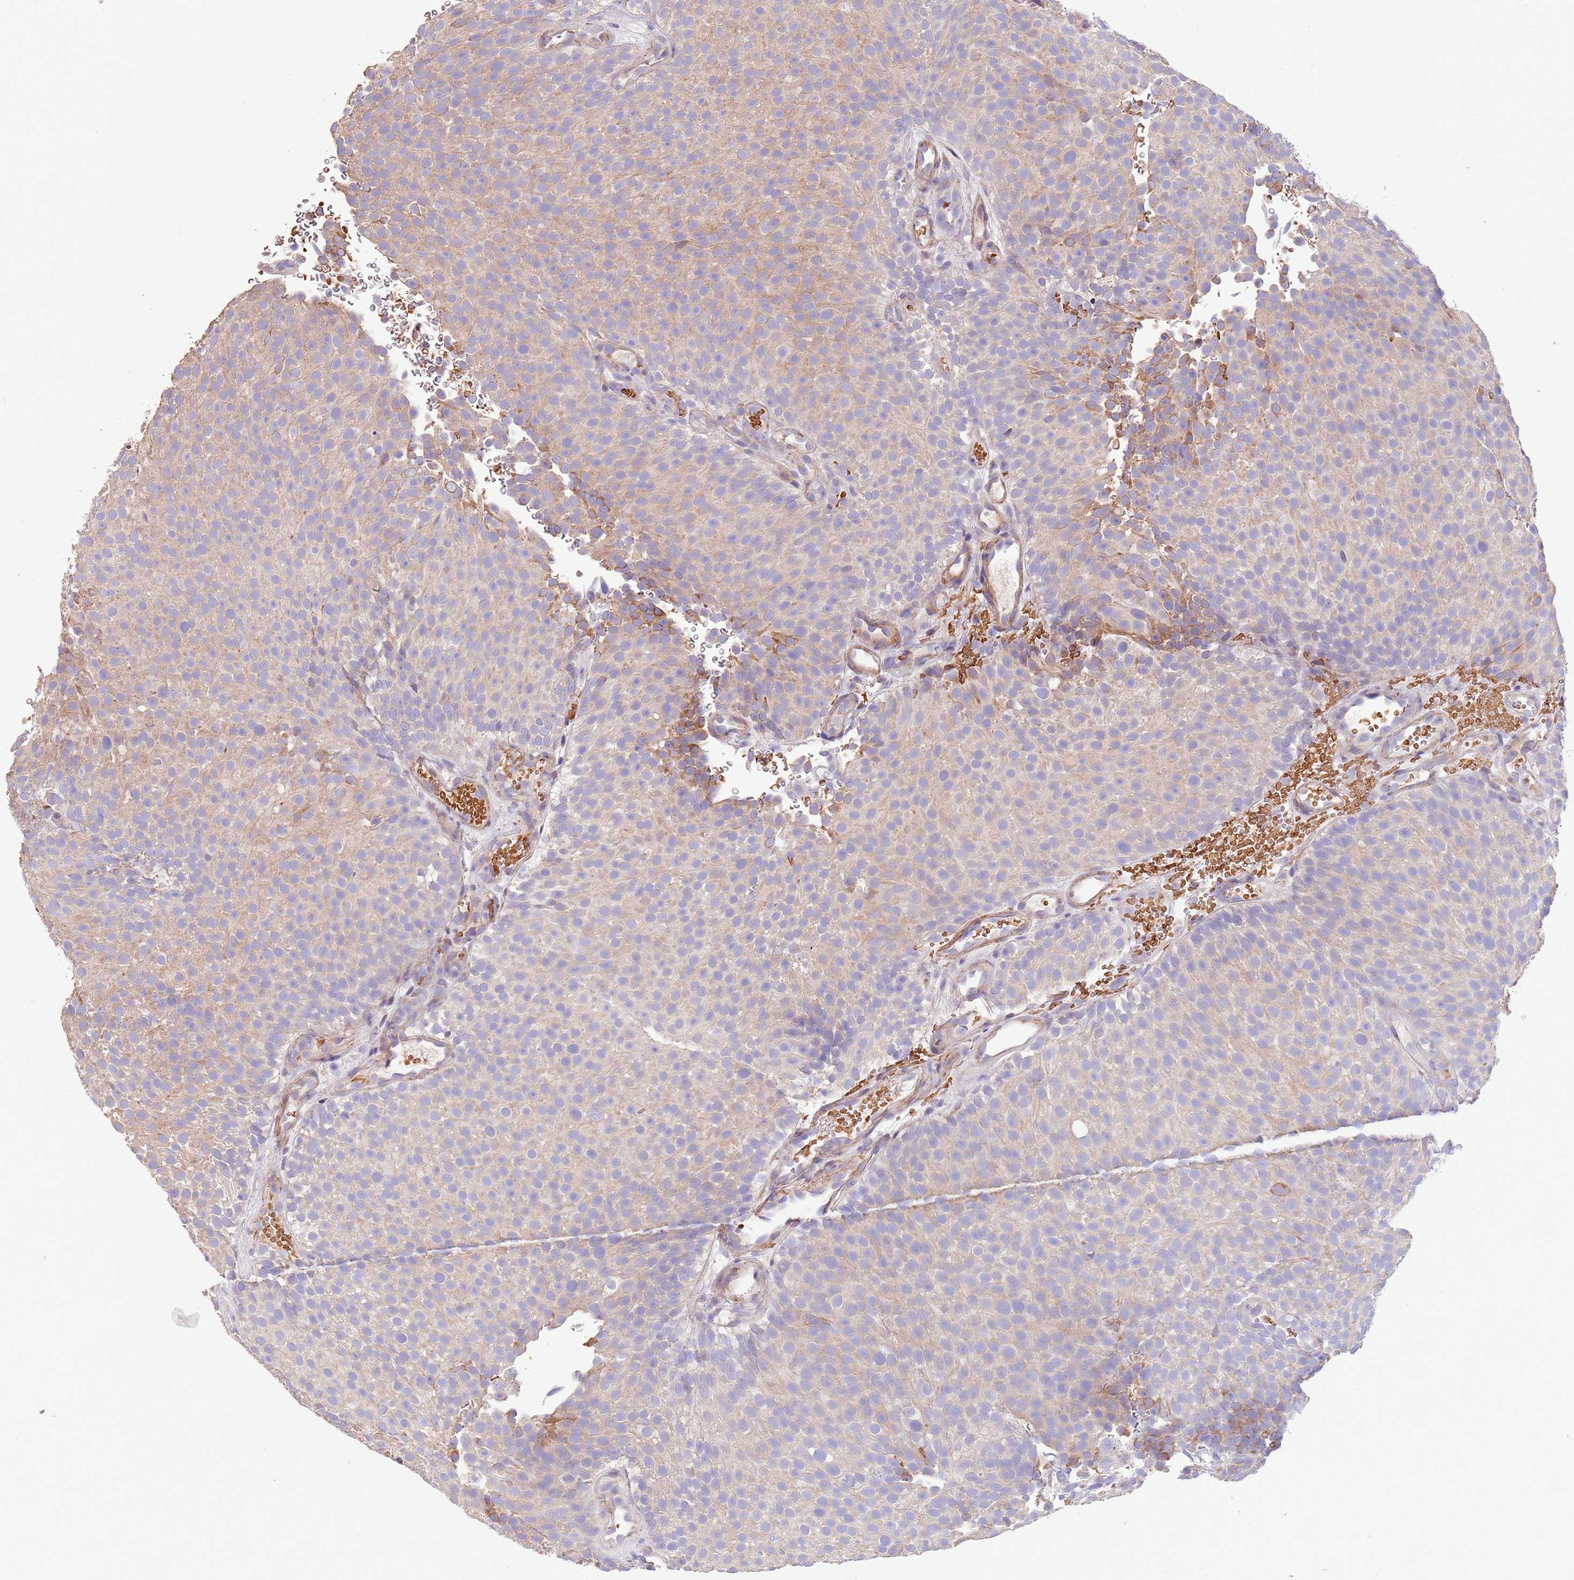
{"staining": {"intensity": "weak", "quantity": "25%-75%", "location": "cytoplasmic/membranous"}, "tissue": "urothelial cancer", "cell_type": "Tumor cells", "image_type": "cancer", "snomed": [{"axis": "morphology", "description": "Urothelial carcinoma, Low grade"}, {"axis": "topography", "description": "Urinary bladder"}], "caption": "A brown stain shows weak cytoplasmic/membranous expression of a protein in human low-grade urothelial carcinoma tumor cells.", "gene": "PIGA", "patient": {"sex": "male", "age": 78}}